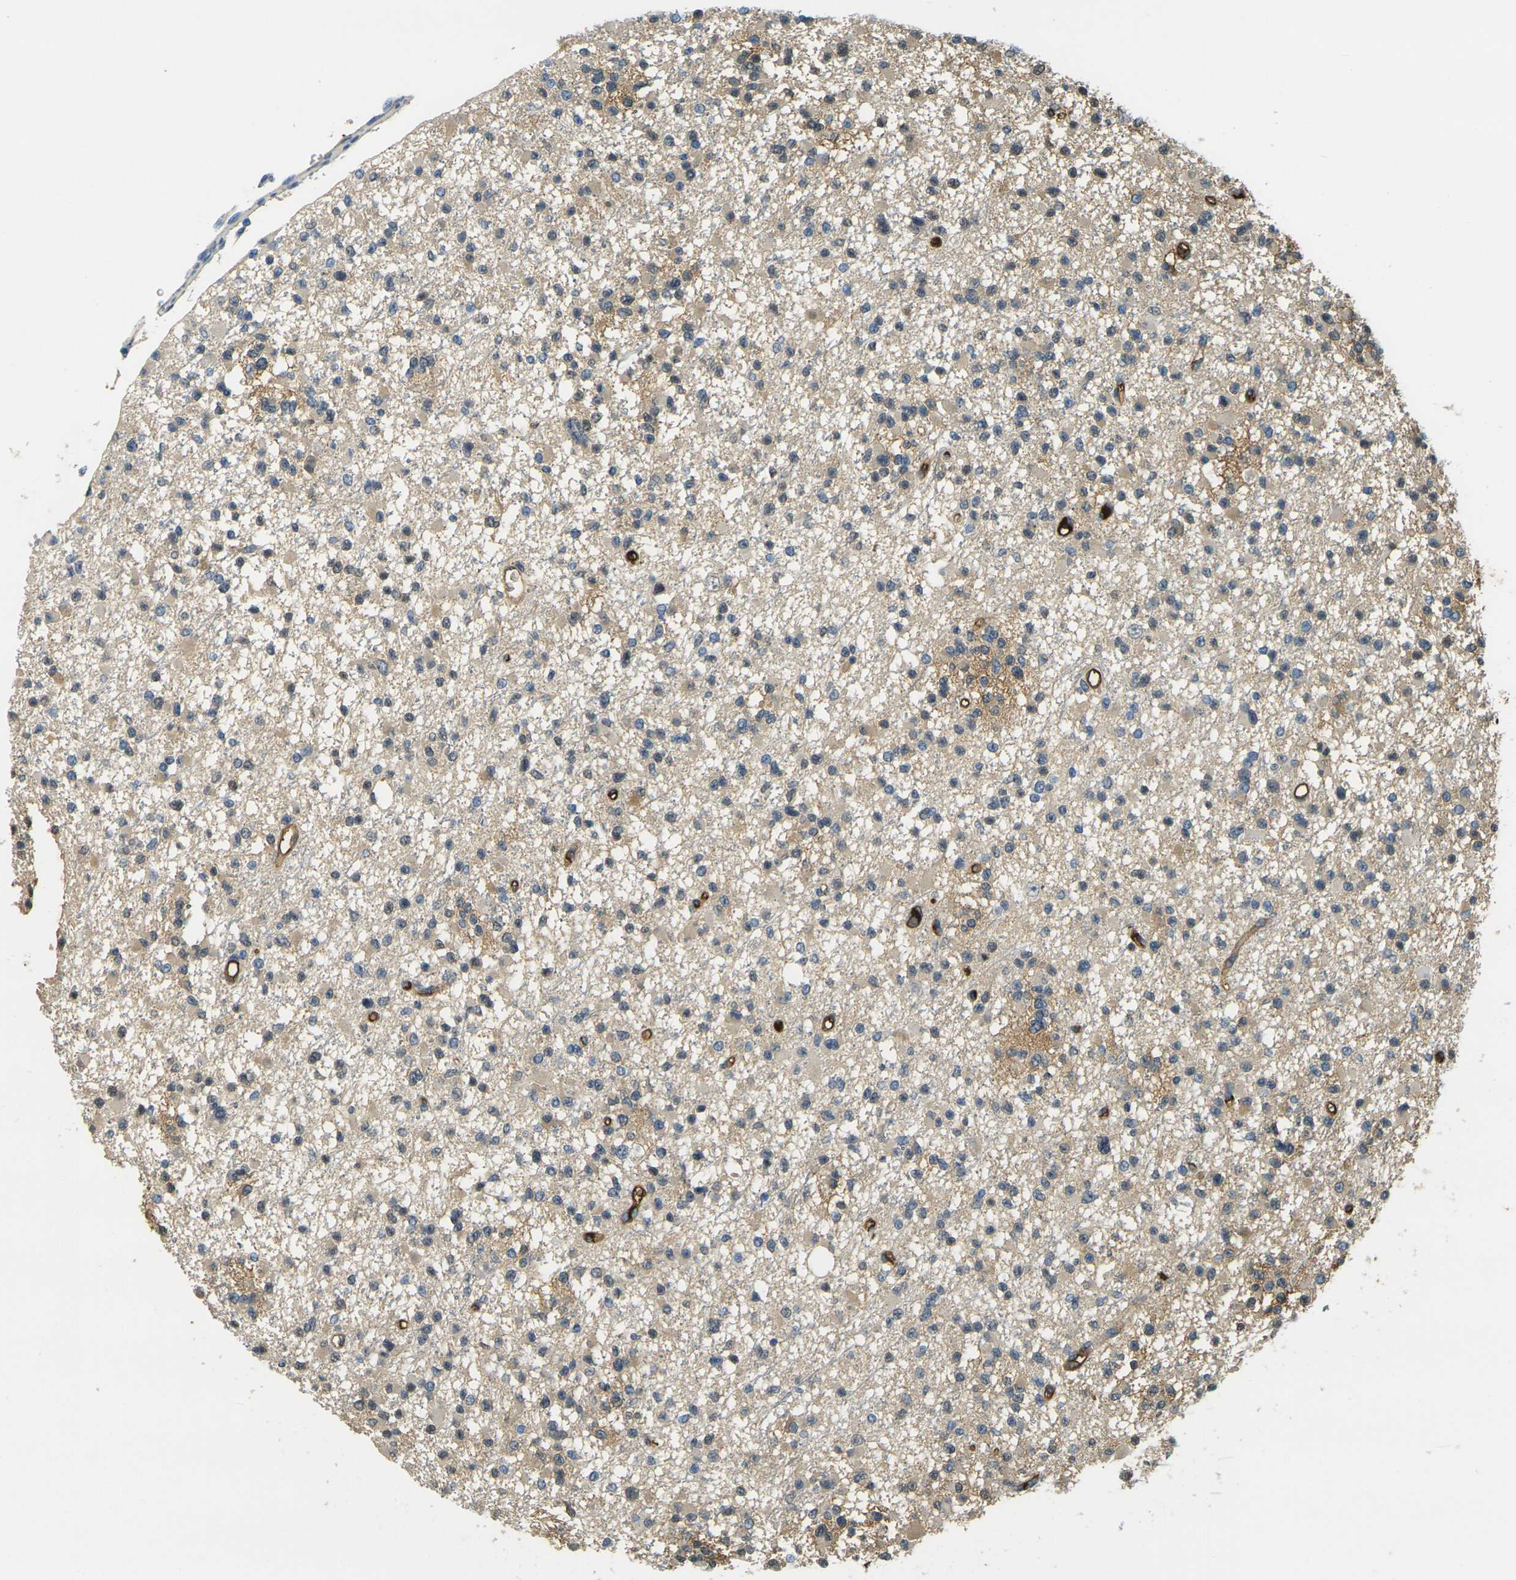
{"staining": {"intensity": "weak", "quantity": ">75%", "location": "cytoplasmic/membranous"}, "tissue": "glioma", "cell_type": "Tumor cells", "image_type": "cancer", "snomed": [{"axis": "morphology", "description": "Glioma, malignant, Low grade"}, {"axis": "topography", "description": "Brain"}], "caption": "Protein expression analysis of human glioma reveals weak cytoplasmic/membranous expression in approximately >75% of tumor cells. Using DAB (3,3'-diaminobenzidine) (brown) and hematoxylin (blue) stains, captured at high magnification using brightfield microscopy.", "gene": "PLCD1", "patient": {"sex": "female", "age": 22}}